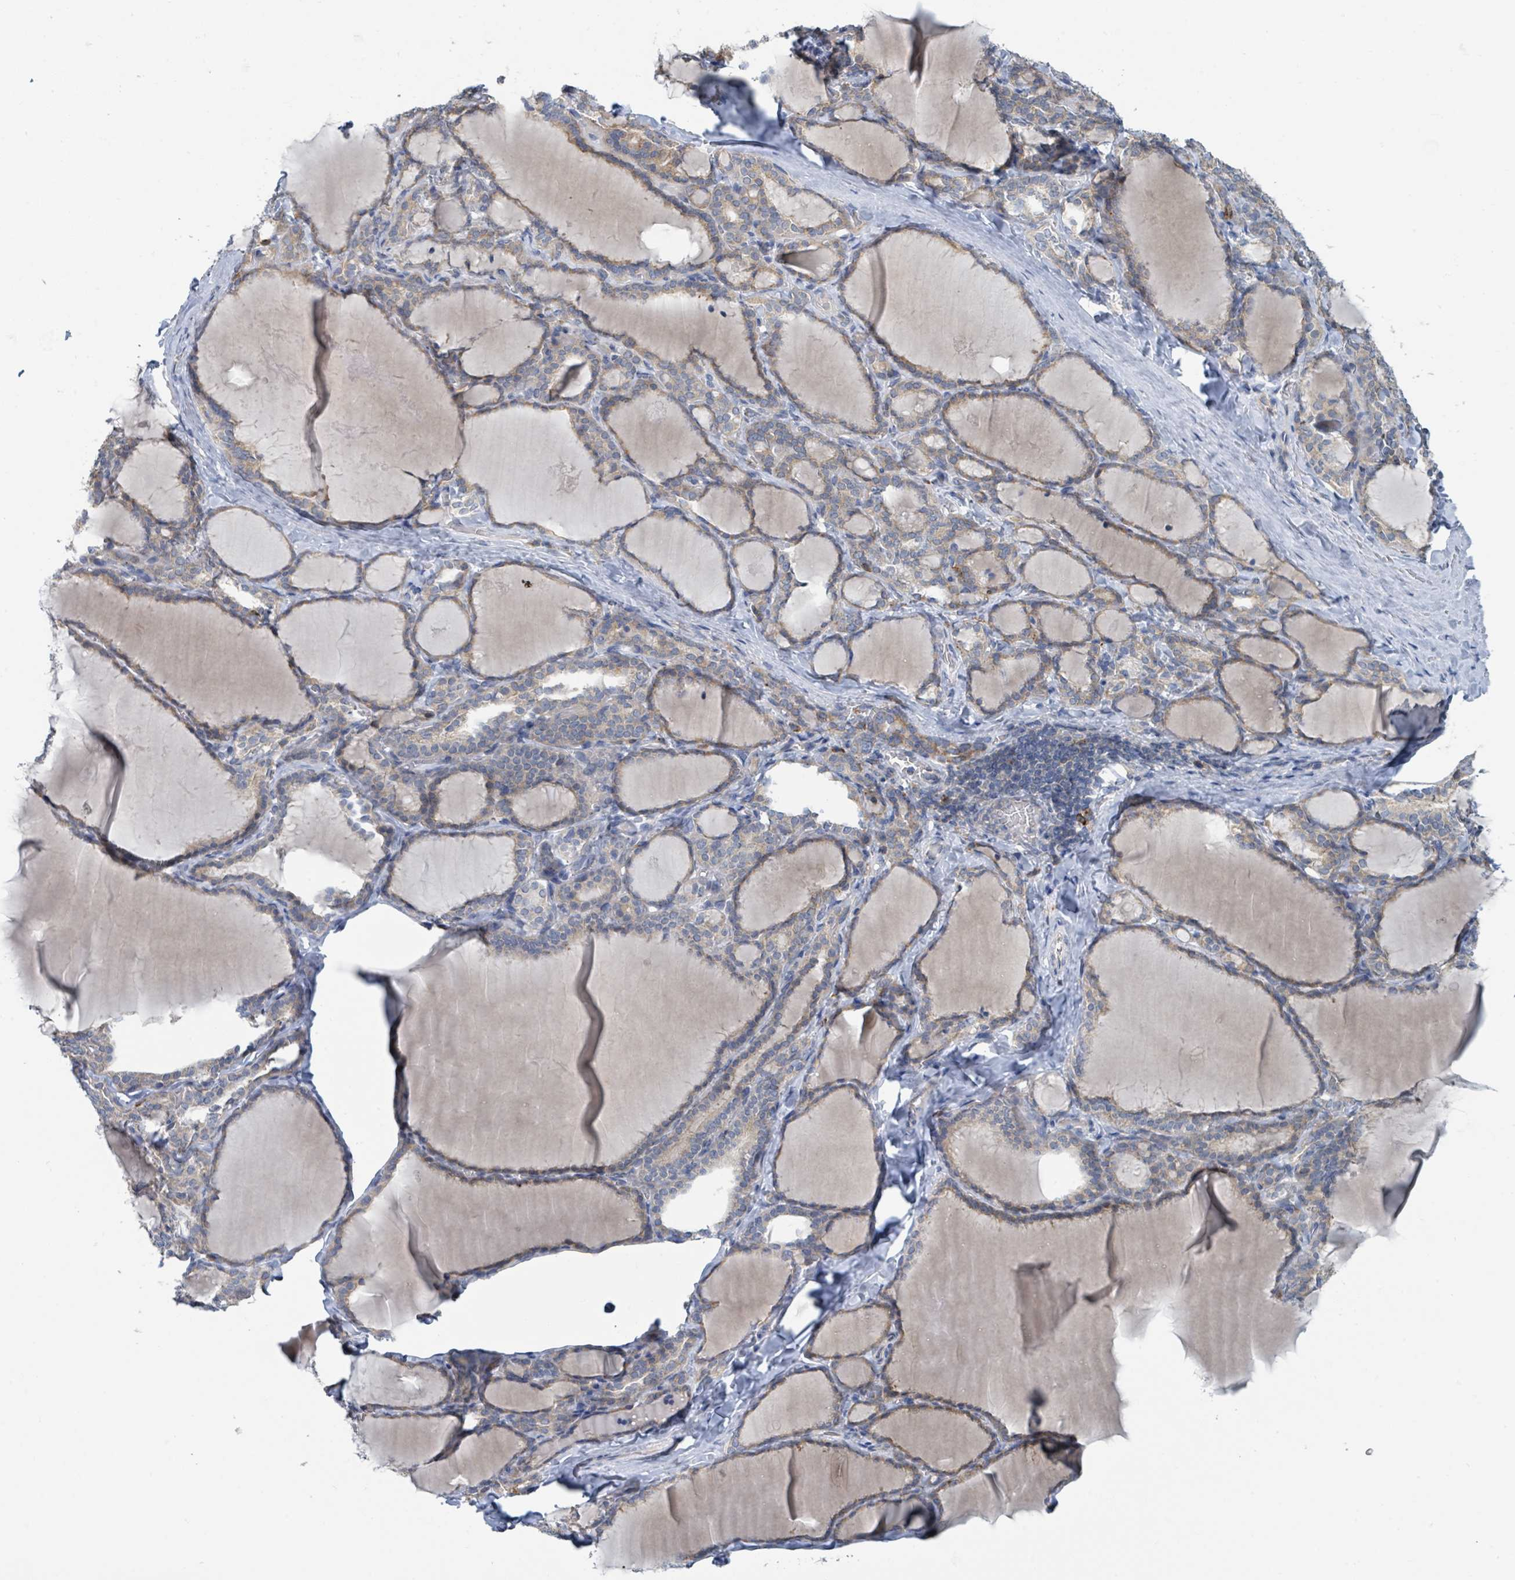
{"staining": {"intensity": "moderate", "quantity": ">75%", "location": "cytoplasmic/membranous"}, "tissue": "thyroid gland", "cell_type": "Glandular cells", "image_type": "normal", "snomed": [{"axis": "morphology", "description": "Normal tissue, NOS"}, {"axis": "topography", "description": "Thyroid gland"}], "caption": "Immunohistochemistry of unremarkable thyroid gland shows medium levels of moderate cytoplasmic/membranous positivity in about >75% of glandular cells.", "gene": "ANKRD55", "patient": {"sex": "female", "age": 31}}